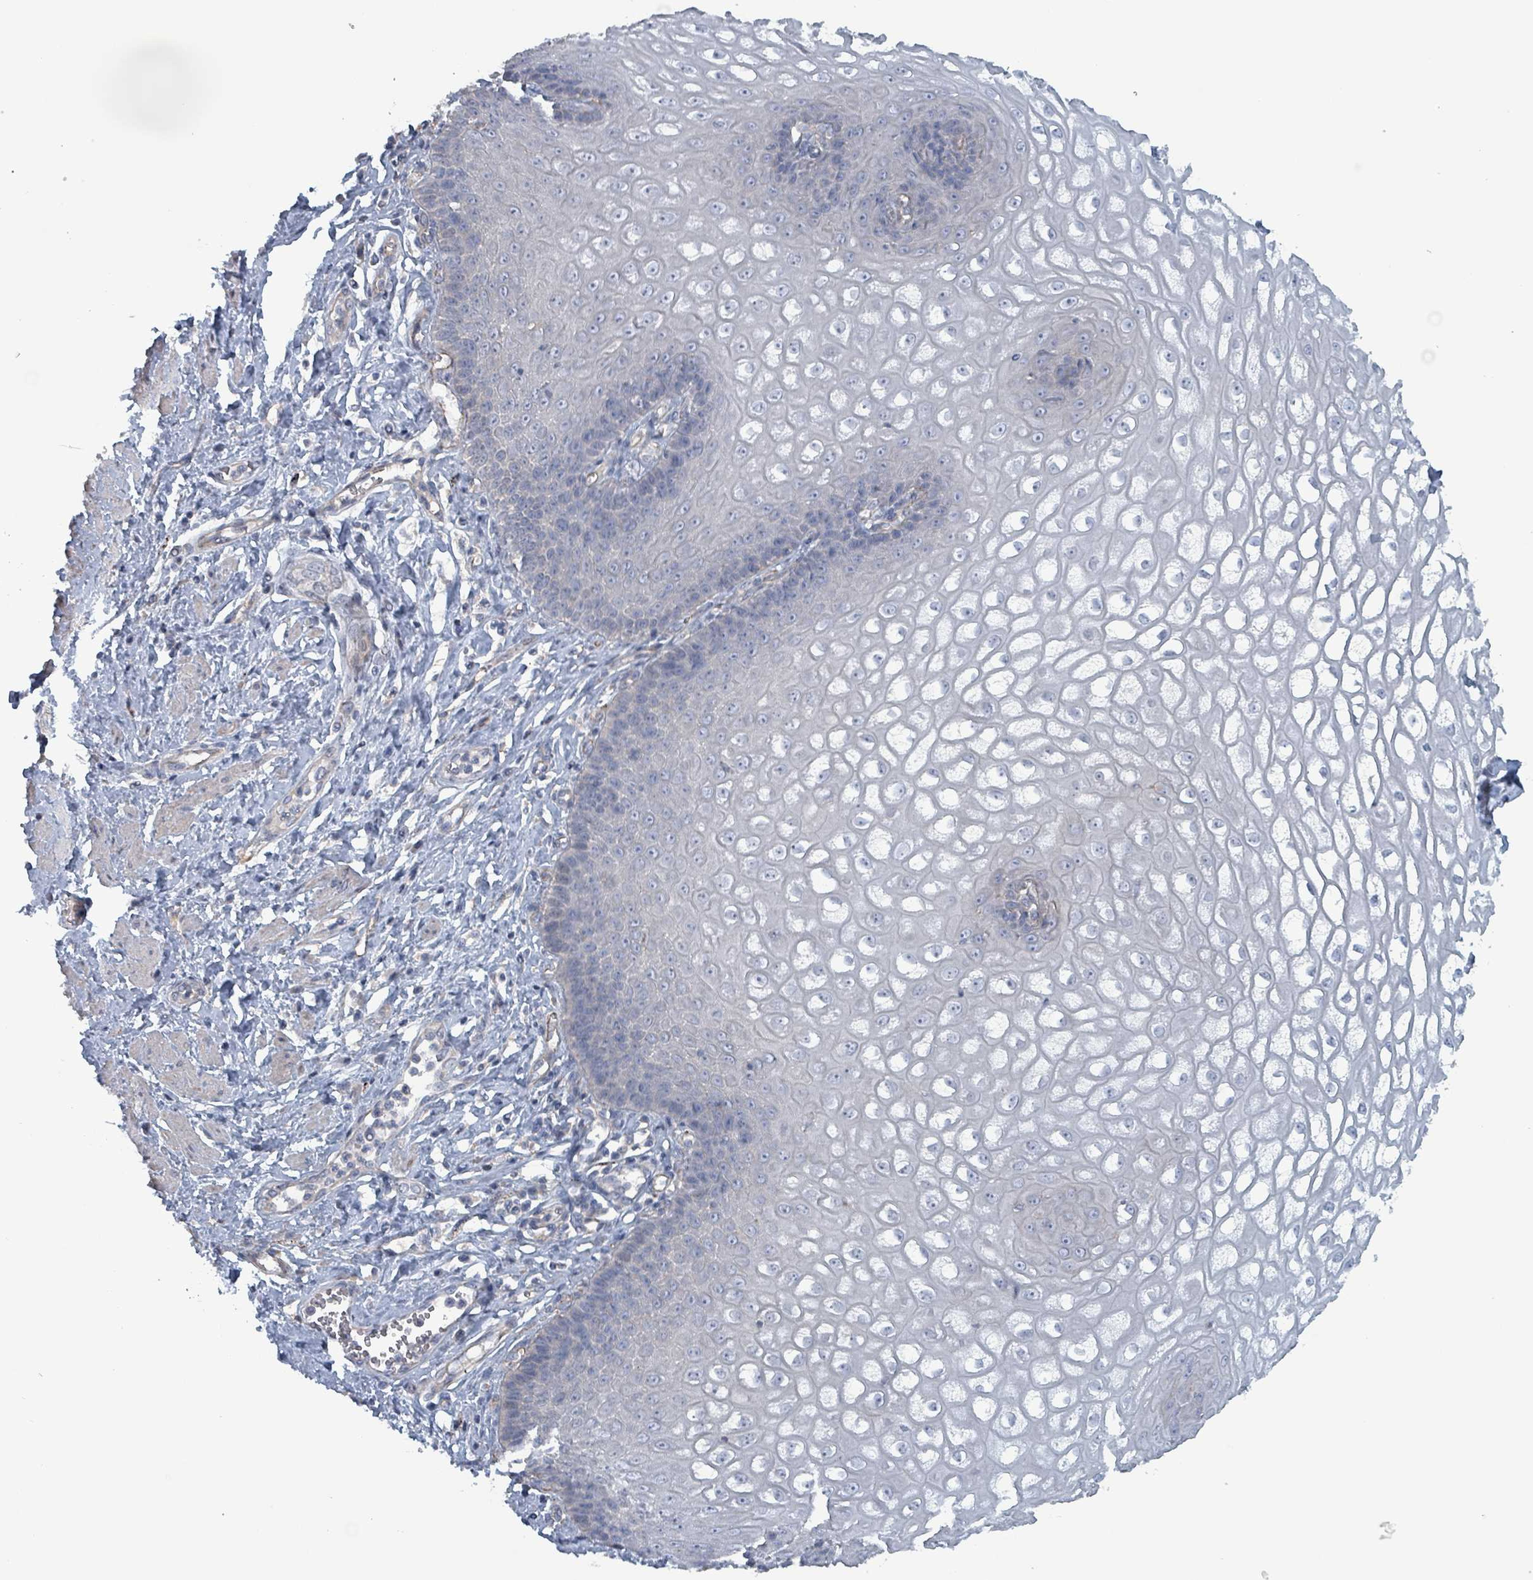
{"staining": {"intensity": "weak", "quantity": "<25%", "location": "cytoplasmic/membranous"}, "tissue": "esophagus", "cell_type": "Squamous epithelial cells", "image_type": "normal", "snomed": [{"axis": "morphology", "description": "Normal tissue, NOS"}, {"axis": "topography", "description": "Esophagus"}], "caption": "High power microscopy micrograph of an immunohistochemistry (IHC) histopathology image of normal esophagus, revealing no significant expression in squamous epithelial cells.", "gene": "TAAR5", "patient": {"sex": "male", "age": 67}}